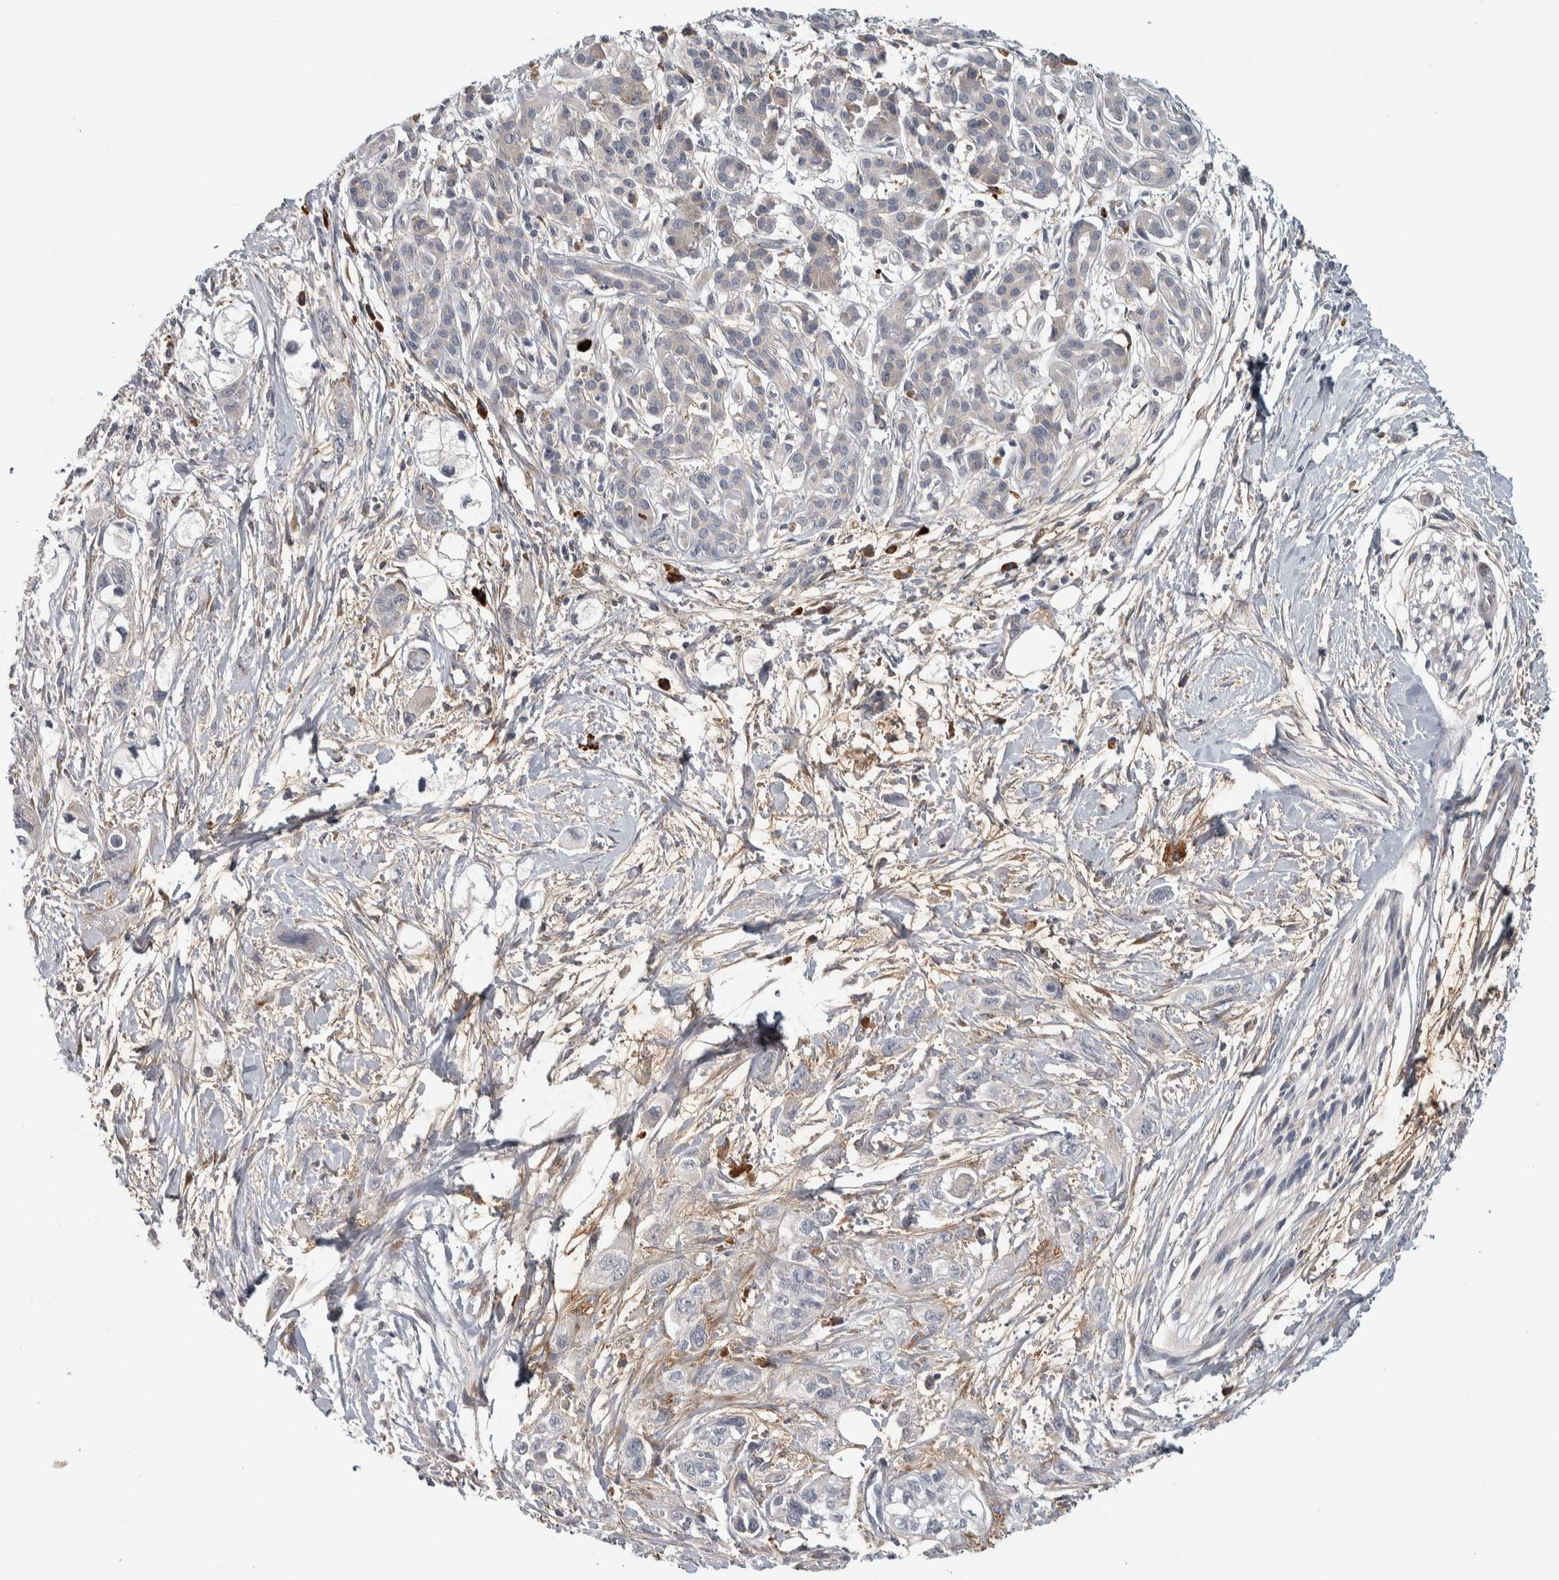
{"staining": {"intensity": "negative", "quantity": "none", "location": "none"}, "tissue": "pancreatic cancer", "cell_type": "Tumor cells", "image_type": "cancer", "snomed": [{"axis": "morphology", "description": "Adenocarcinoma, NOS"}, {"axis": "topography", "description": "Pancreas"}], "caption": "Immunohistochemistry image of pancreatic cancer (adenocarcinoma) stained for a protein (brown), which reveals no positivity in tumor cells.", "gene": "ADPRM", "patient": {"sex": "male", "age": 74}}